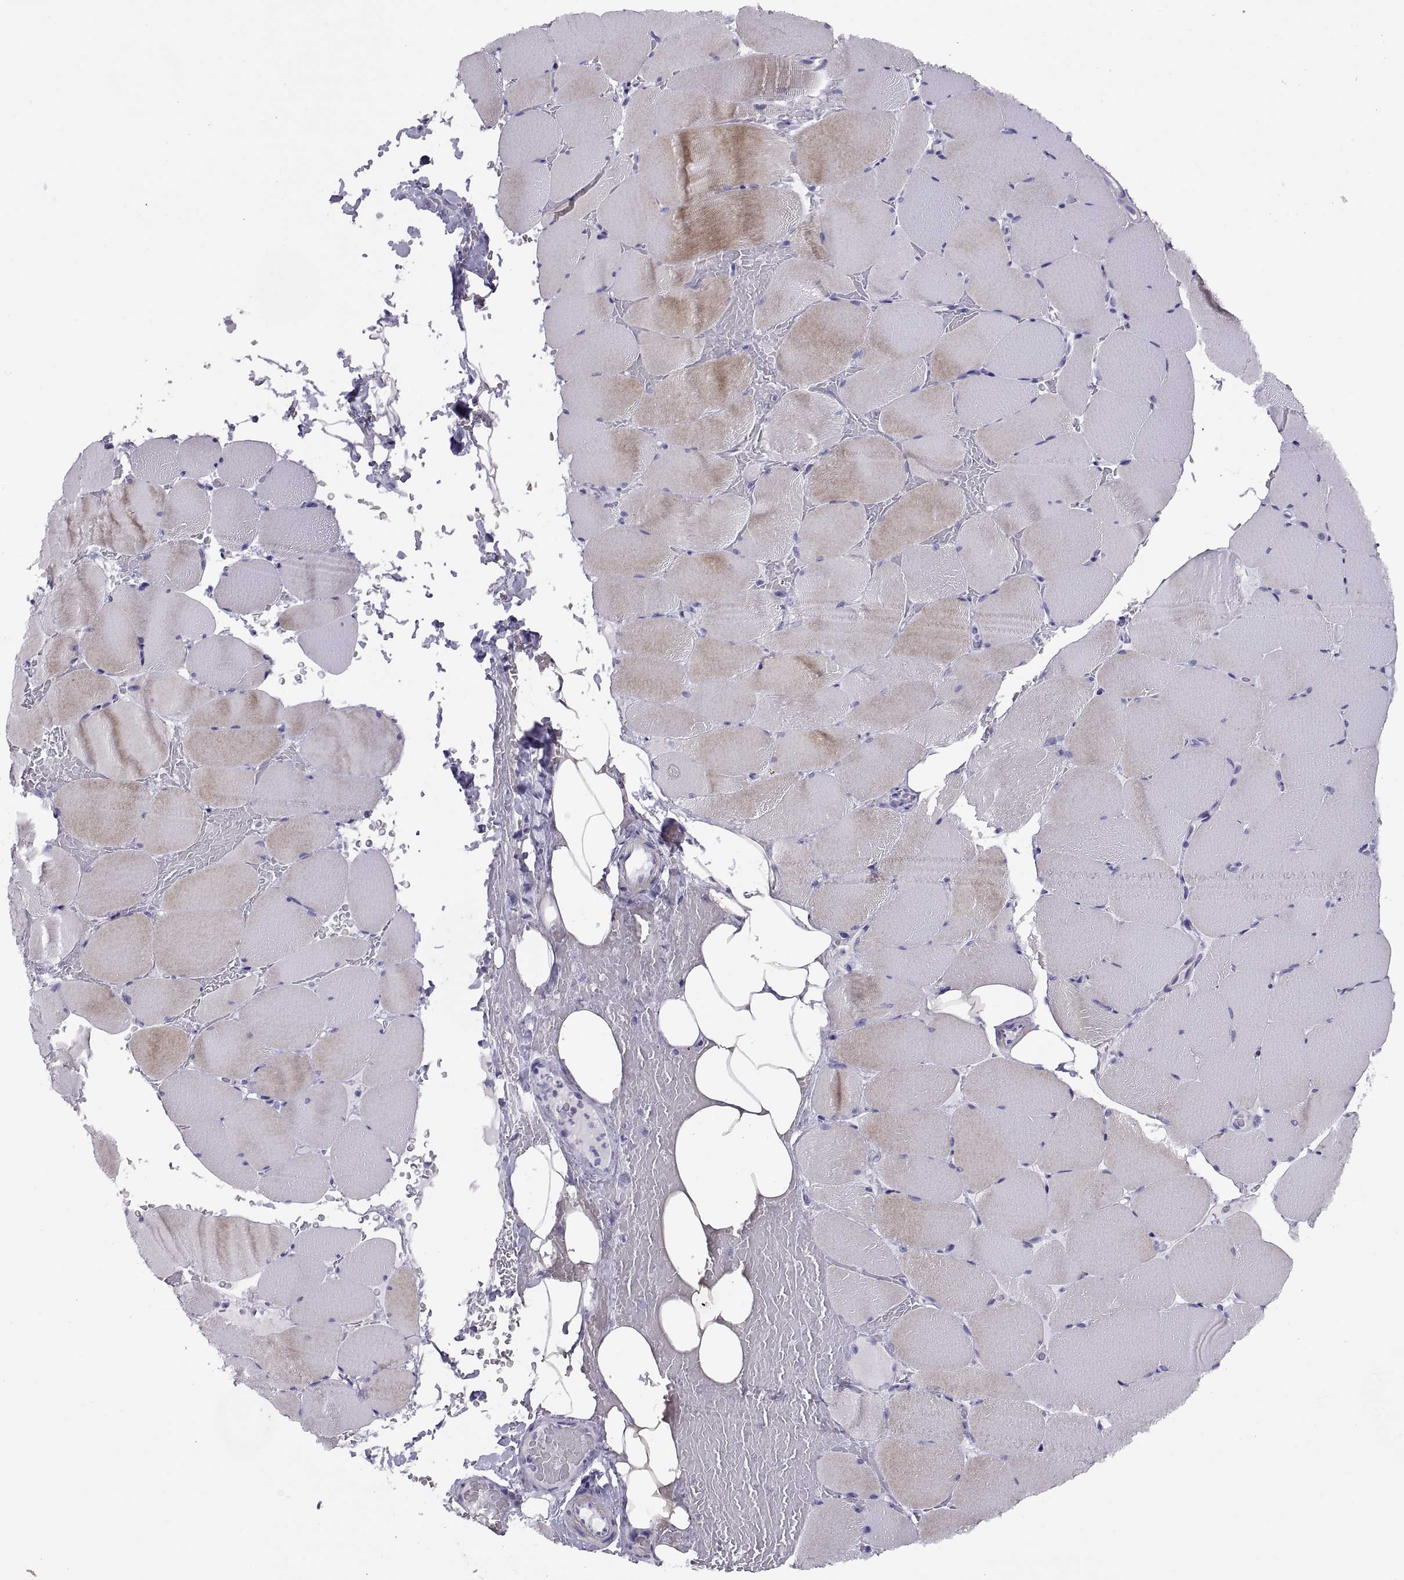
{"staining": {"intensity": "negative", "quantity": "none", "location": "none"}, "tissue": "skeletal muscle", "cell_type": "Myocytes", "image_type": "normal", "snomed": [{"axis": "morphology", "description": "Normal tissue, NOS"}, {"axis": "topography", "description": "Skeletal muscle"}], "caption": "An image of human skeletal muscle is negative for staining in myocytes. The staining is performed using DAB brown chromogen with nuclei counter-stained in using hematoxylin.", "gene": "RGS20", "patient": {"sex": "female", "age": 37}}